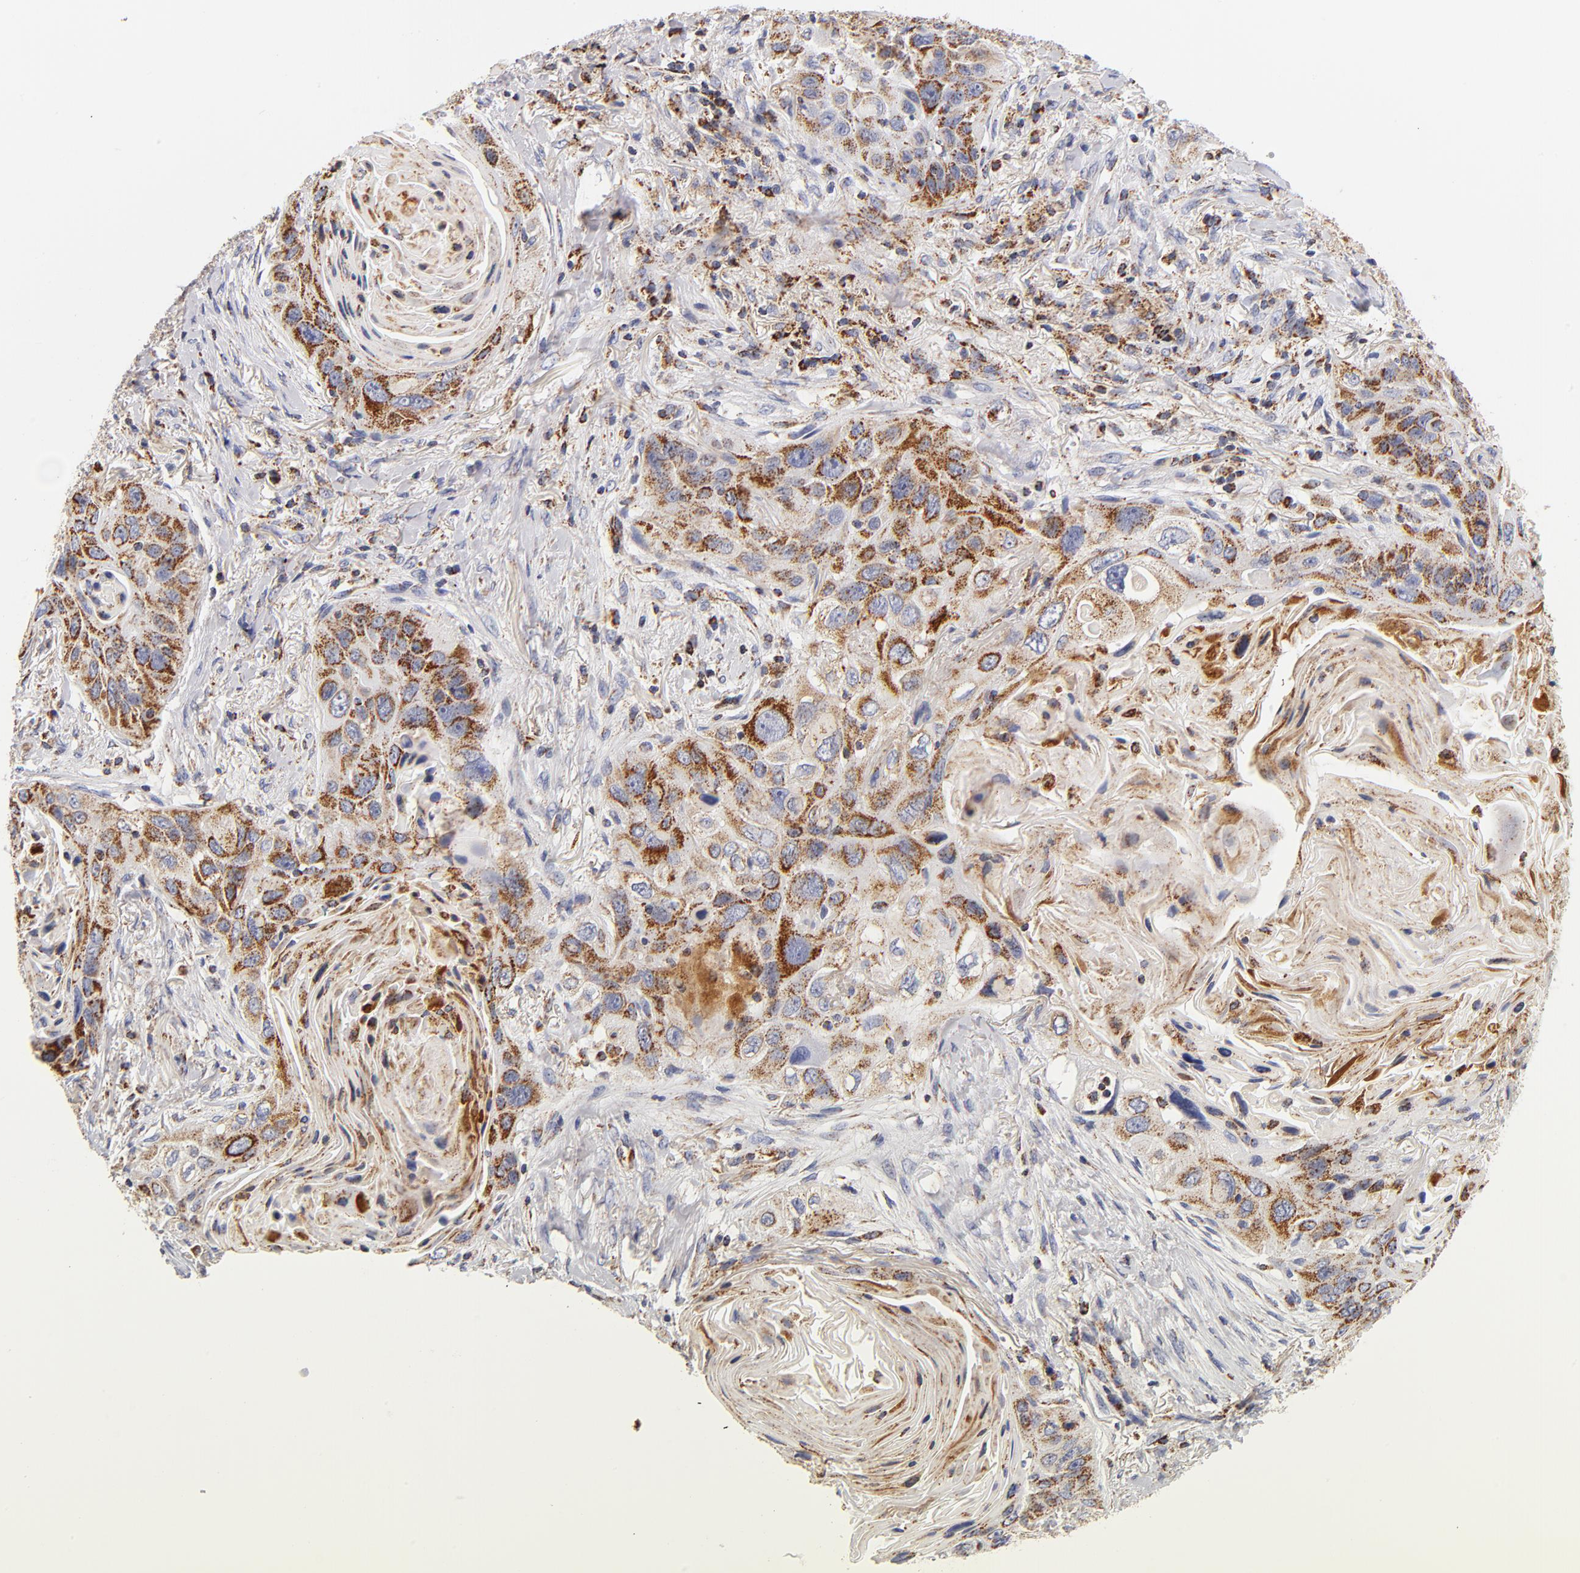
{"staining": {"intensity": "moderate", "quantity": ">75%", "location": "cytoplasmic/membranous"}, "tissue": "lung cancer", "cell_type": "Tumor cells", "image_type": "cancer", "snomed": [{"axis": "morphology", "description": "Squamous cell carcinoma, NOS"}, {"axis": "topography", "description": "Lung"}], "caption": "Brown immunohistochemical staining in human lung cancer (squamous cell carcinoma) reveals moderate cytoplasmic/membranous positivity in about >75% of tumor cells.", "gene": "ECHS1", "patient": {"sex": "female", "age": 67}}